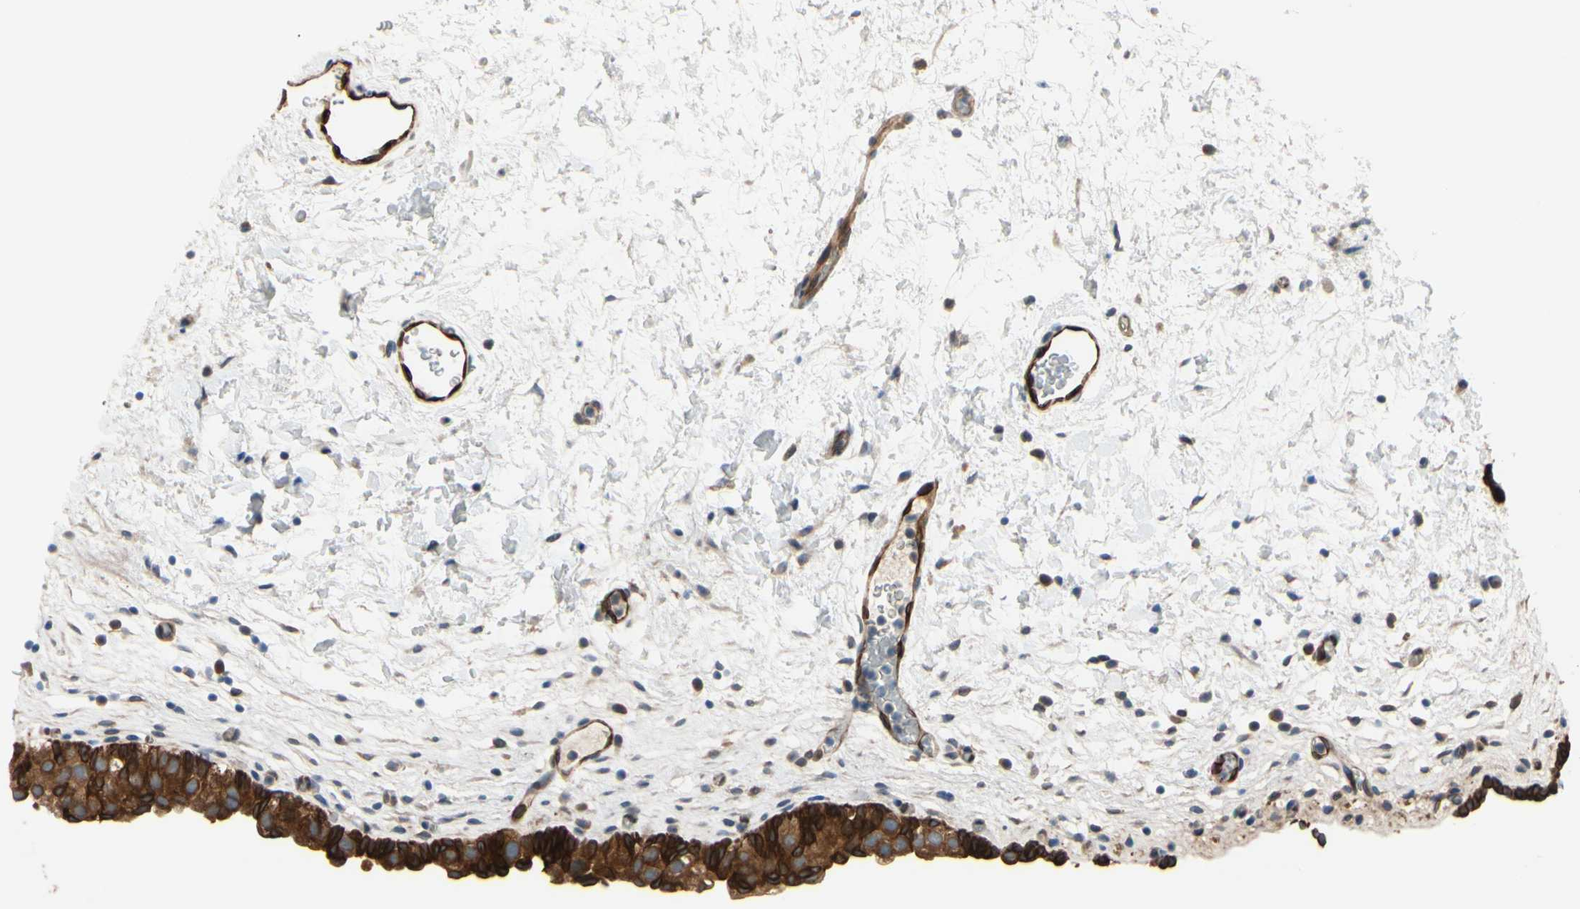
{"staining": {"intensity": "strong", "quantity": ">75%", "location": "cytoplasmic/membranous"}, "tissue": "urinary bladder", "cell_type": "Urothelial cells", "image_type": "normal", "snomed": [{"axis": "morphology", "description": "Normal tissue, NOS"}, {"axis": "topography", "description": "Urinary bladder"}], "caption": "A brown stain shows strong cytoplasmic/membranous expression of a protein in urothelial cells of benign human urinary bladder. (DAB (3,3'-diaminobenzidine) = brown stain, brightfield microscopy at high magnification).", "gene": "PRXL2A", "patient": {"sex": "female", "age": 64}}